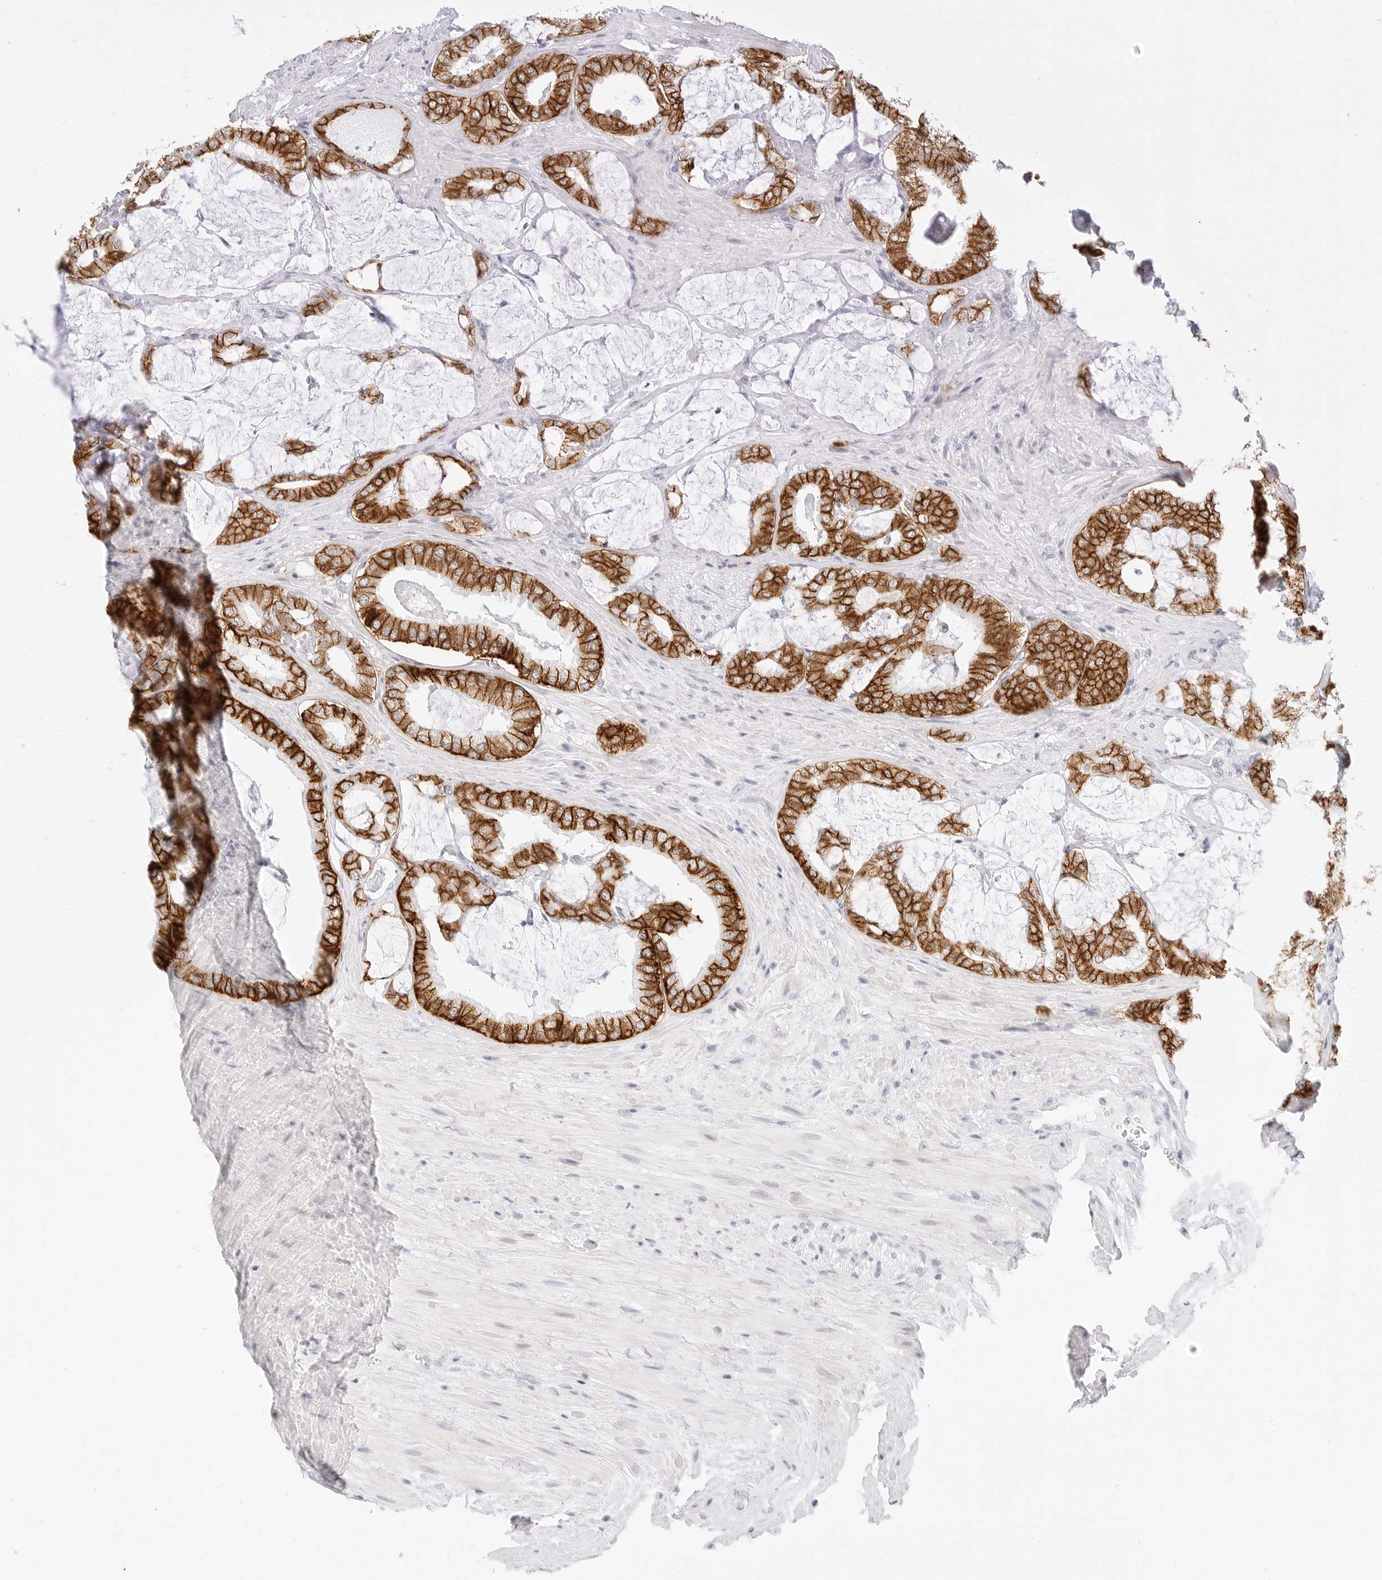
{"staining": {"intensity": "strong", "quantity": ">75%", "location": "cytoplasmic/membranous"}, "tissue": "prostate cancer", "cell_type": "Tumor cells", "image_type": "cancer", "snomed": [{"axis": "morphology", "description": "Adenocarcinoma, Low grade"}, {"axis": "topography", "description": "Prostate"}], "caption": "Prostate low-grade adenocarcinoma stained for a protein (brown) demonstrates strong cytoplasmic/membranous positive expression in about >75% of tumor cells.", "gene": "CDH1", "patient": {"sex": "male", "age": 71}}